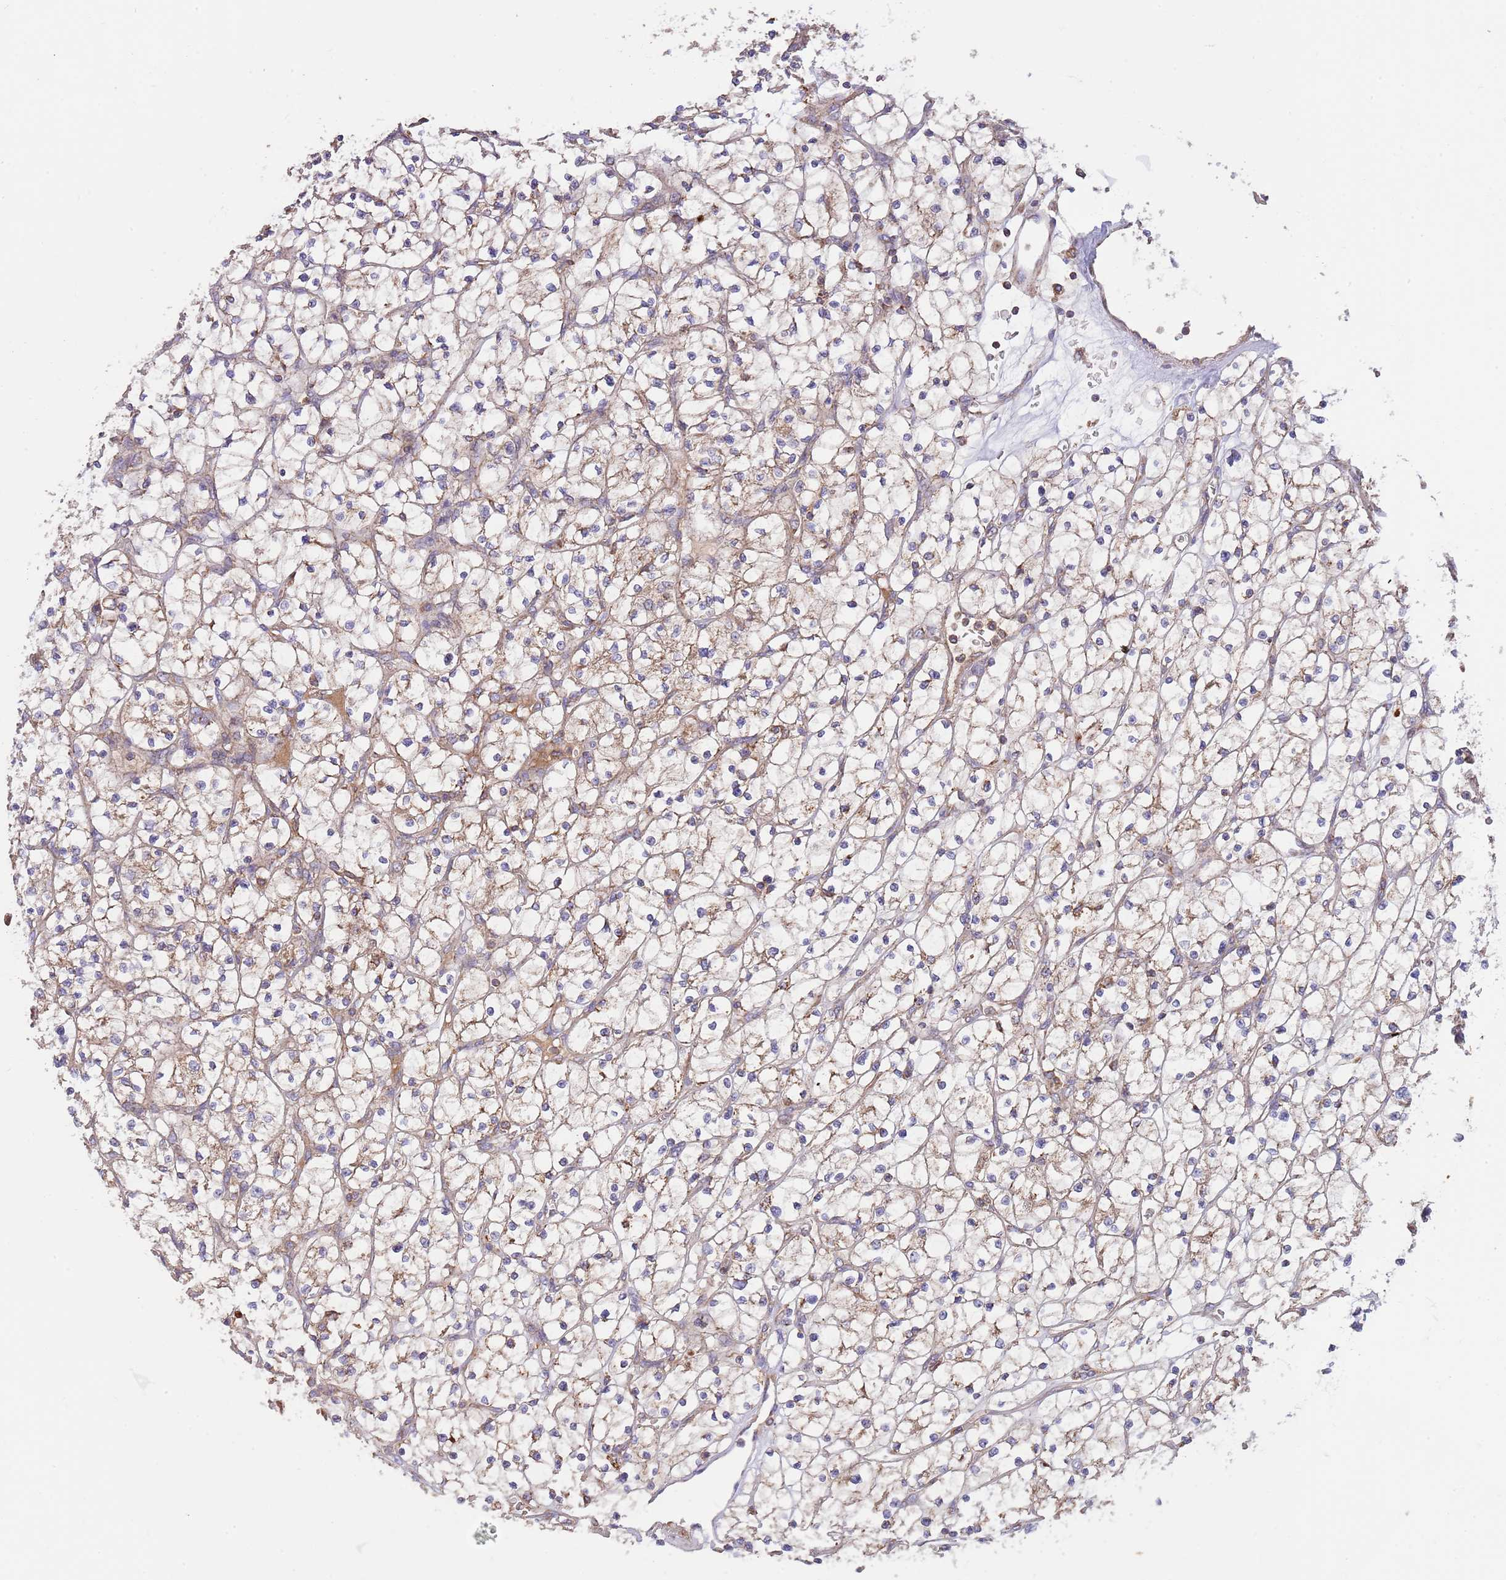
{"staining": {"intensity": "moderate", "quantity": ">75%", "location": "cytoplasmic/membranous"}, "tissue": "renal cancer", "cell_type": "Tumor cells", "image_type": "cancer", "snomed": [{"axis": "morphology", "description": "Adenocarcinoma, NOS"}, {"axis": "topography", "description": "Kidney"}], "caption": "Brown immunohistochemical staining in renal cancer shows moderate cytoplasmic/membranous staining in approximately >75% of tumor cells.", "gene": "DNAJA3", "patient": {"sex": "female", "age": 64}}